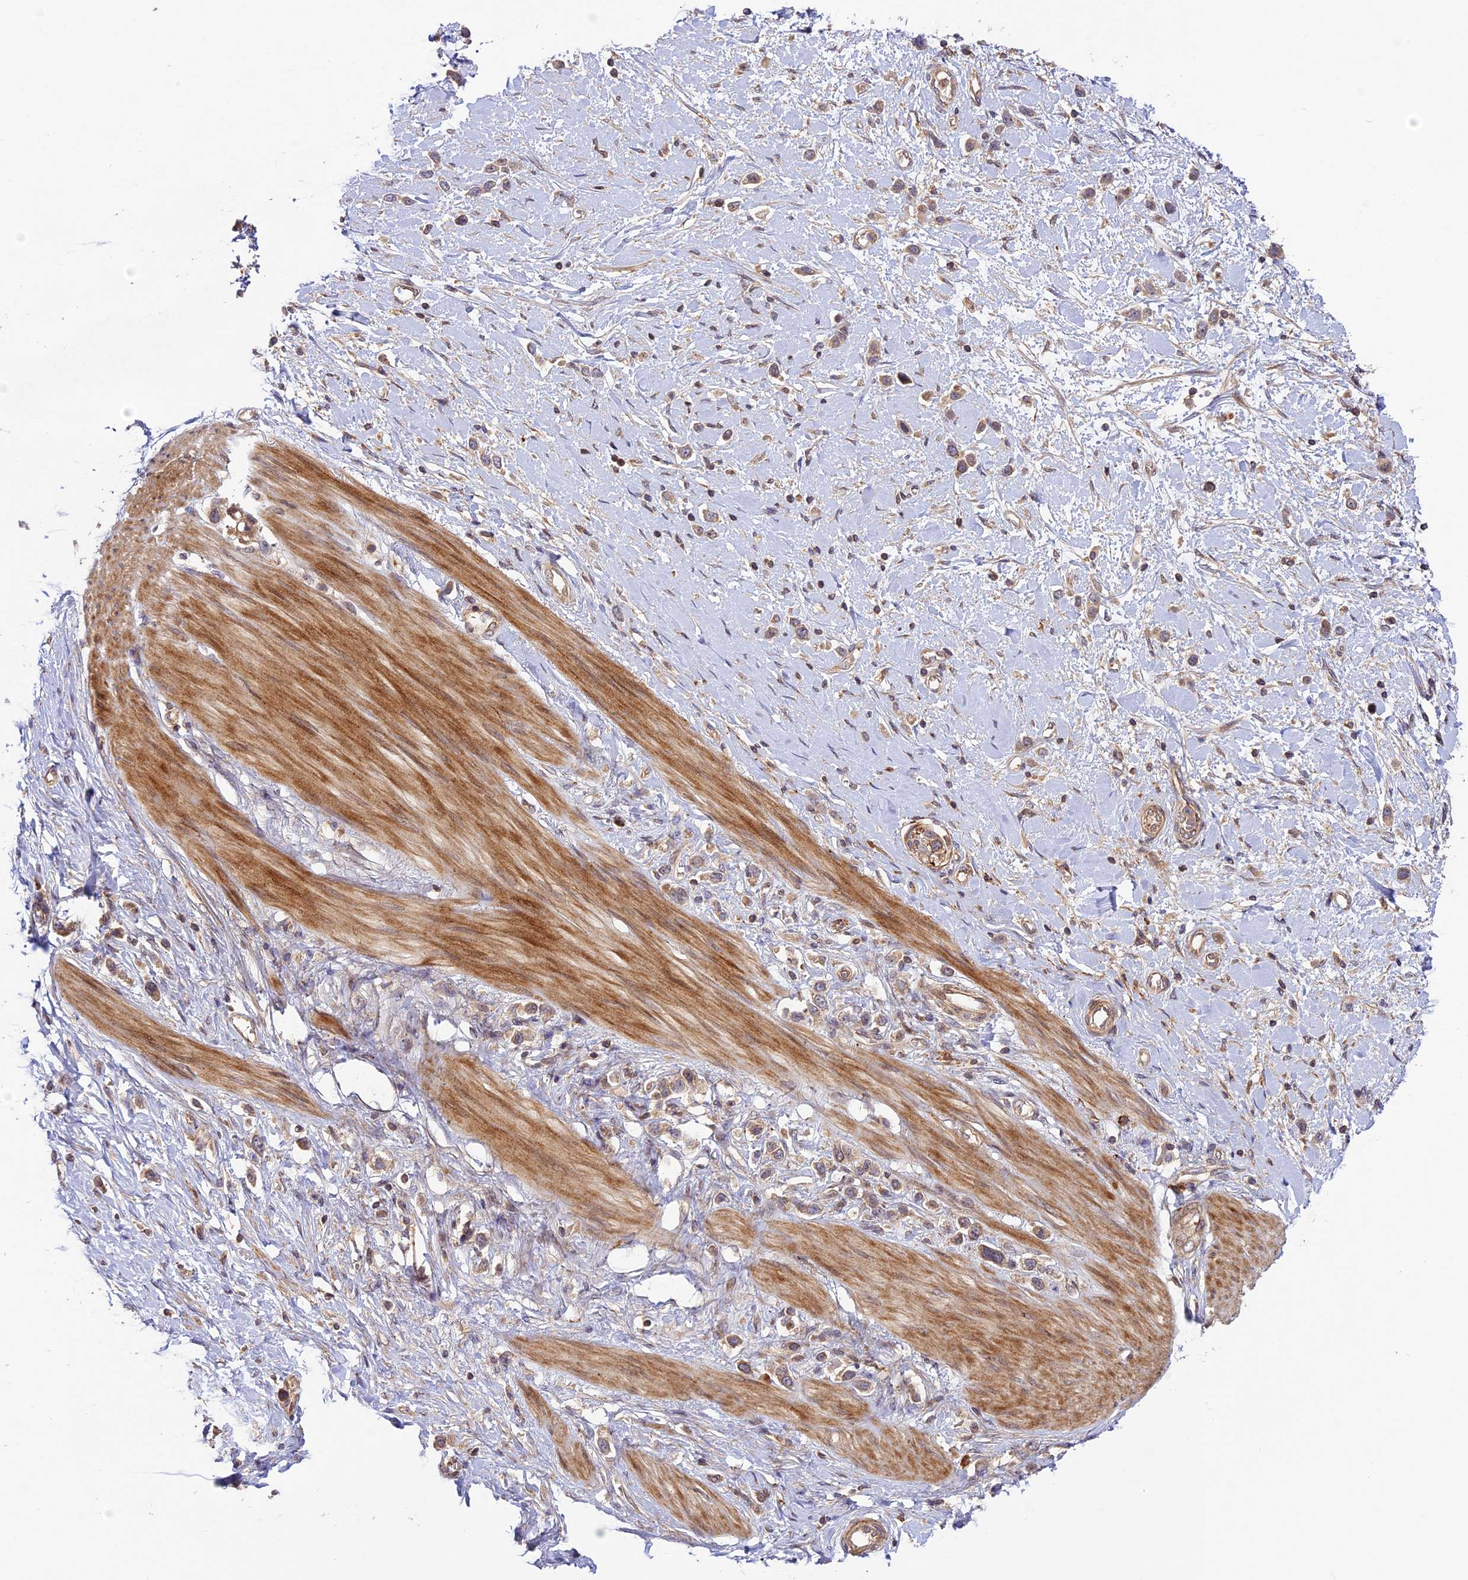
{"staining": {"intensity": "weak", "quantity": "25%-75%", "location": "cytoplasmic/membranous"}, "tissue": "stomach cancer", "cell_type": "Tumor cells", "image_type": "cancer", "snomed": [{"axis": "morphology", "description": "Adenocarcinoma, NOS"}, {"axis": "topography", "description": "Stomach"}], "caption": "This is a photomicrograph of immunohistochemistry staining of stomach adenocarcinoma, which shows weak positivity in the cytoplasmic/membranous of tumor cells.", "gene": "DGKH", "patient": {"sex": "female", "age": 65}}